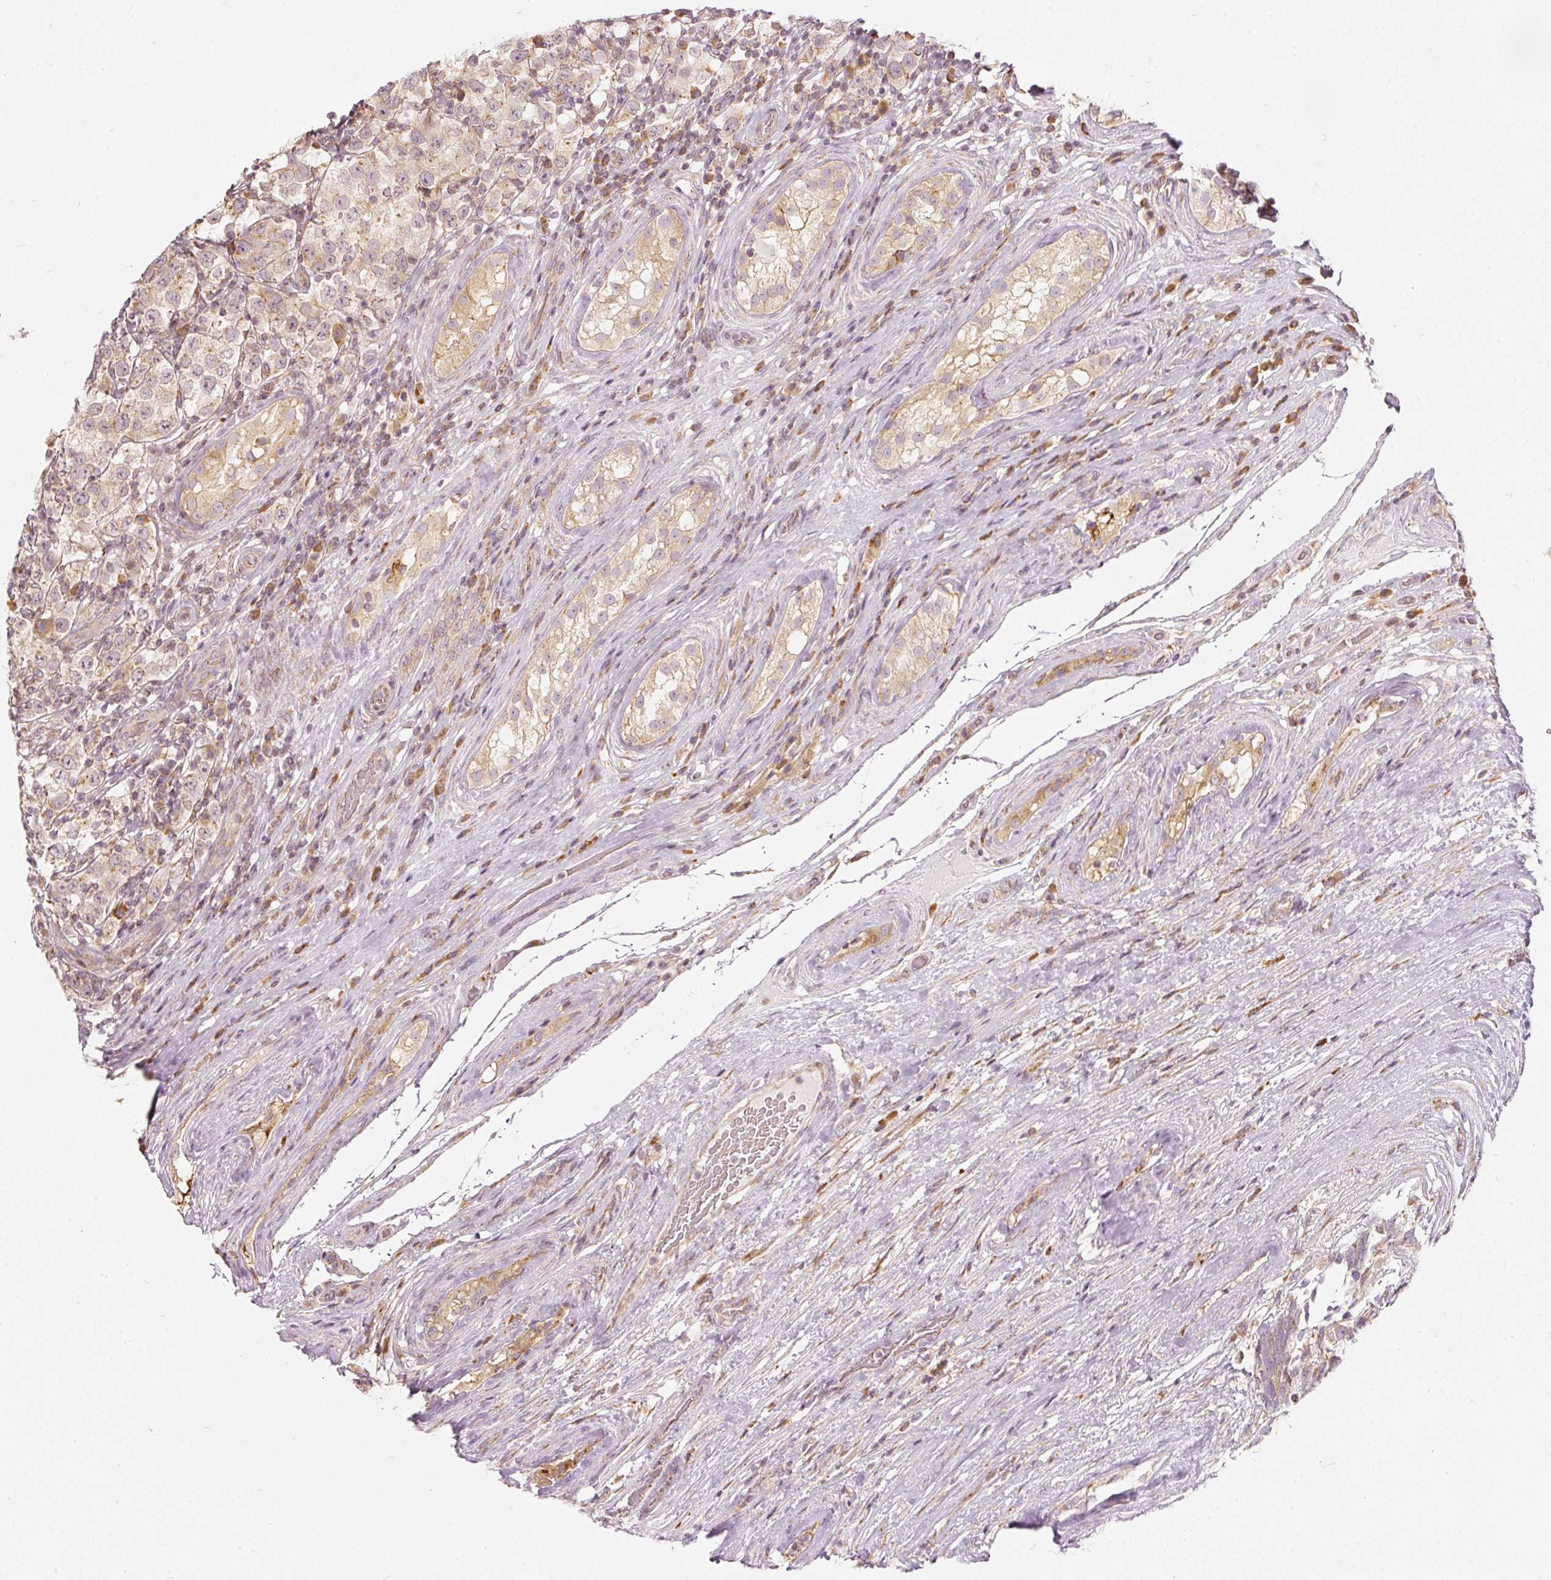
{"staining": {"intensity": "weak", "quantity": ">75%", "location": "cytoplasmic/membranous"}, "tissue": "testis cancer", "cell_type": "Tumor cells", "image_type": "cancer", "snomed": [{"axis": "morphology", "description": "Seminoma, NOS"}, {"axis": "morphology", "description": "Carcinoma, Embryonal, NOS"}, {"axis": "topography", "description": "Testis"}], "caption": "Immunohistochemistry (DAB) staining of testis cancer (embryonal carcinoma) demonstrates weak cytoplasmic/membranous protein expression in about >75% of tumor cells.", "gene": "SNAPC5", "patient": {"sex": "male", "age": 41}}